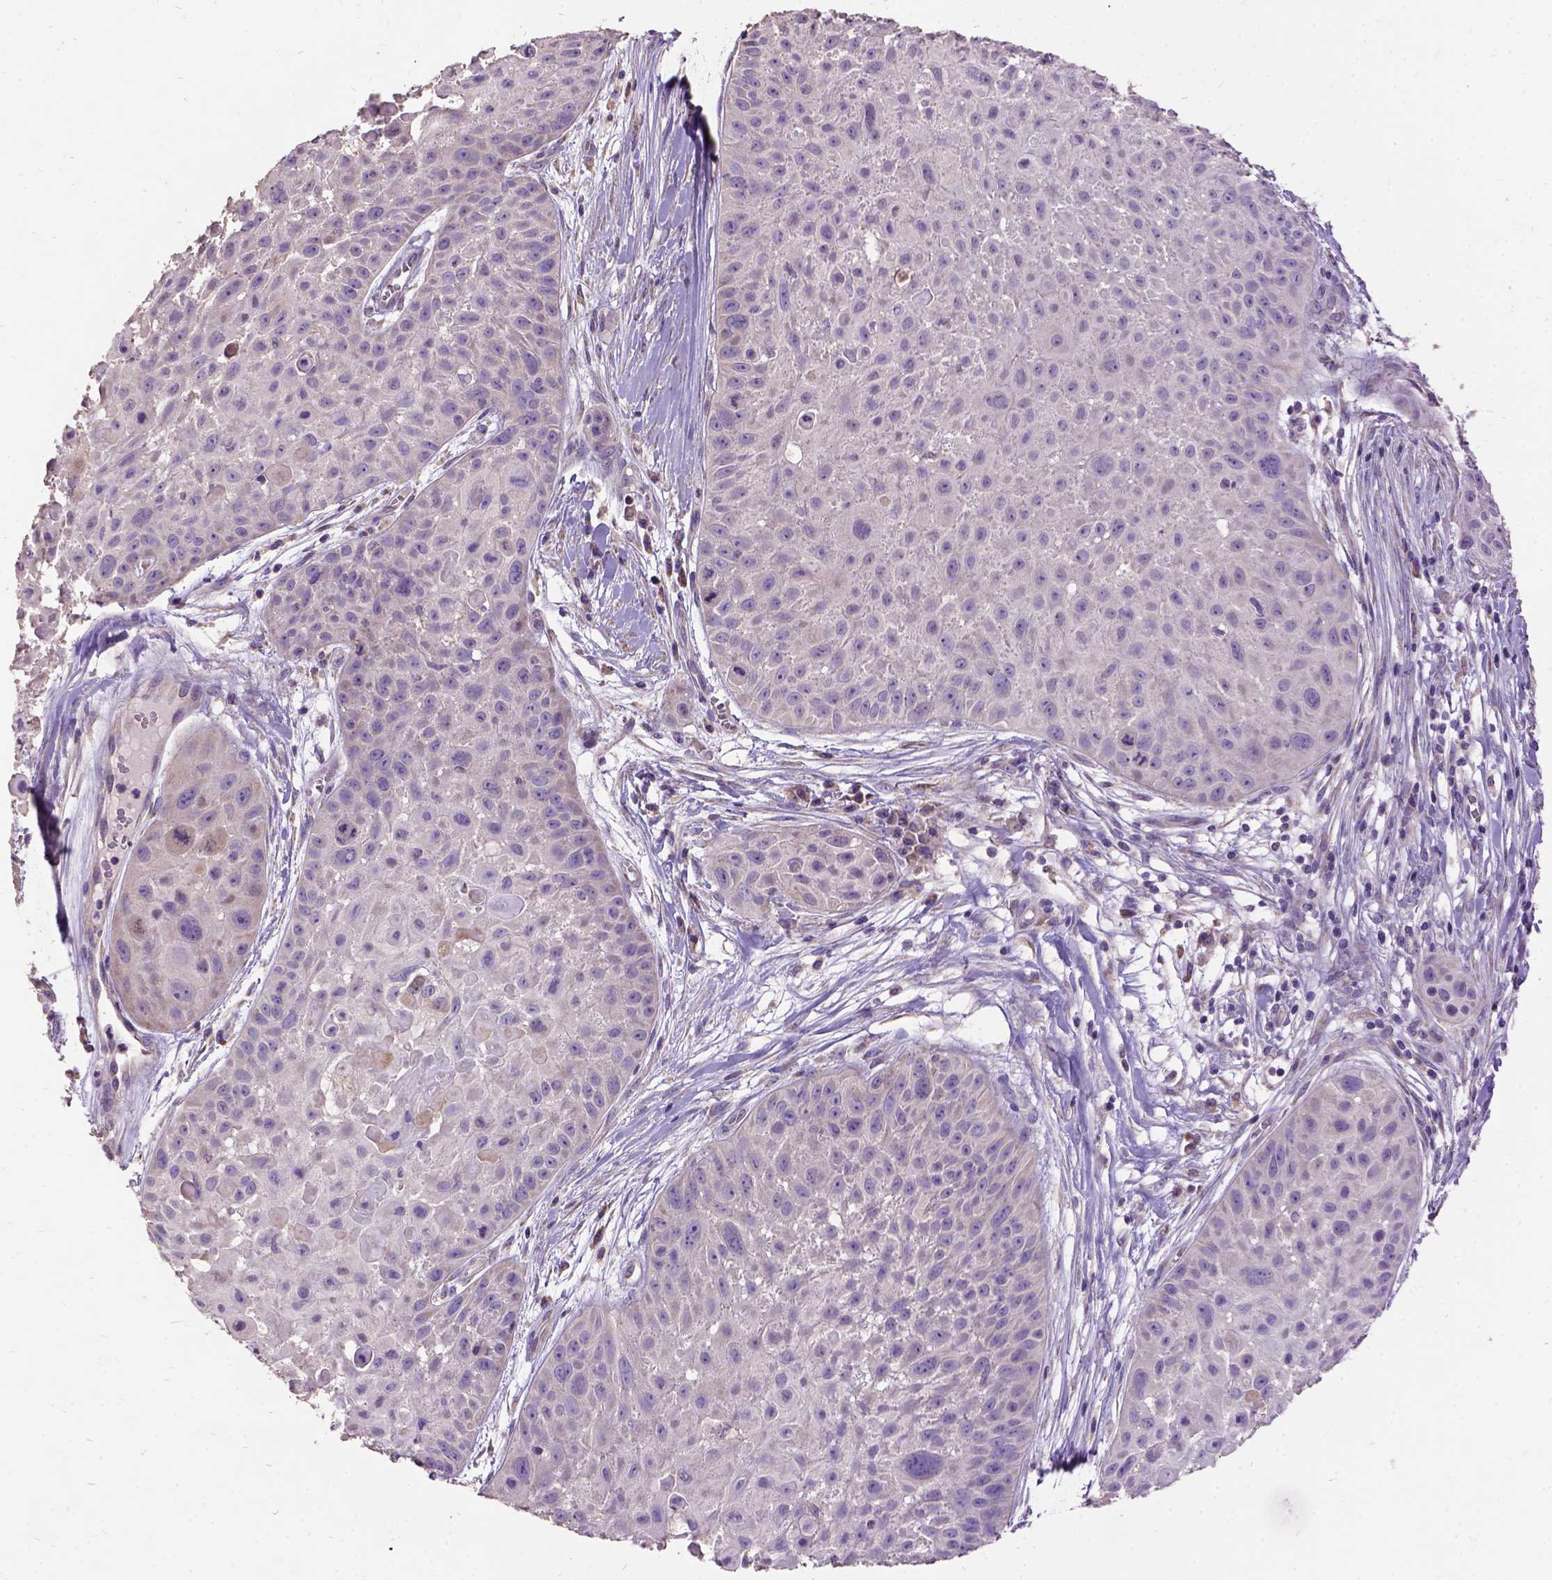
{"staining": {"intensity": "negative", "quantity": "none", "location": "none"}, "tissue": "skin cancer", "cell_type": "Tumor cells", "image_type": "cancer", "snomed": [{"axis": "morphology", "description": "Squamous cell carcinoma, NOS"}, {"axis": "topography", "description": "Skin"}, {"axis": "topography", "description": "Anal"}], "caption": "Immunohistochemistry (IHC) histopathology image of skin cancer stained for a protein (brown), which shows no expression in tumor cells.", "gene": "DQX1", "patient": {"sex": "female", "age": 75}}